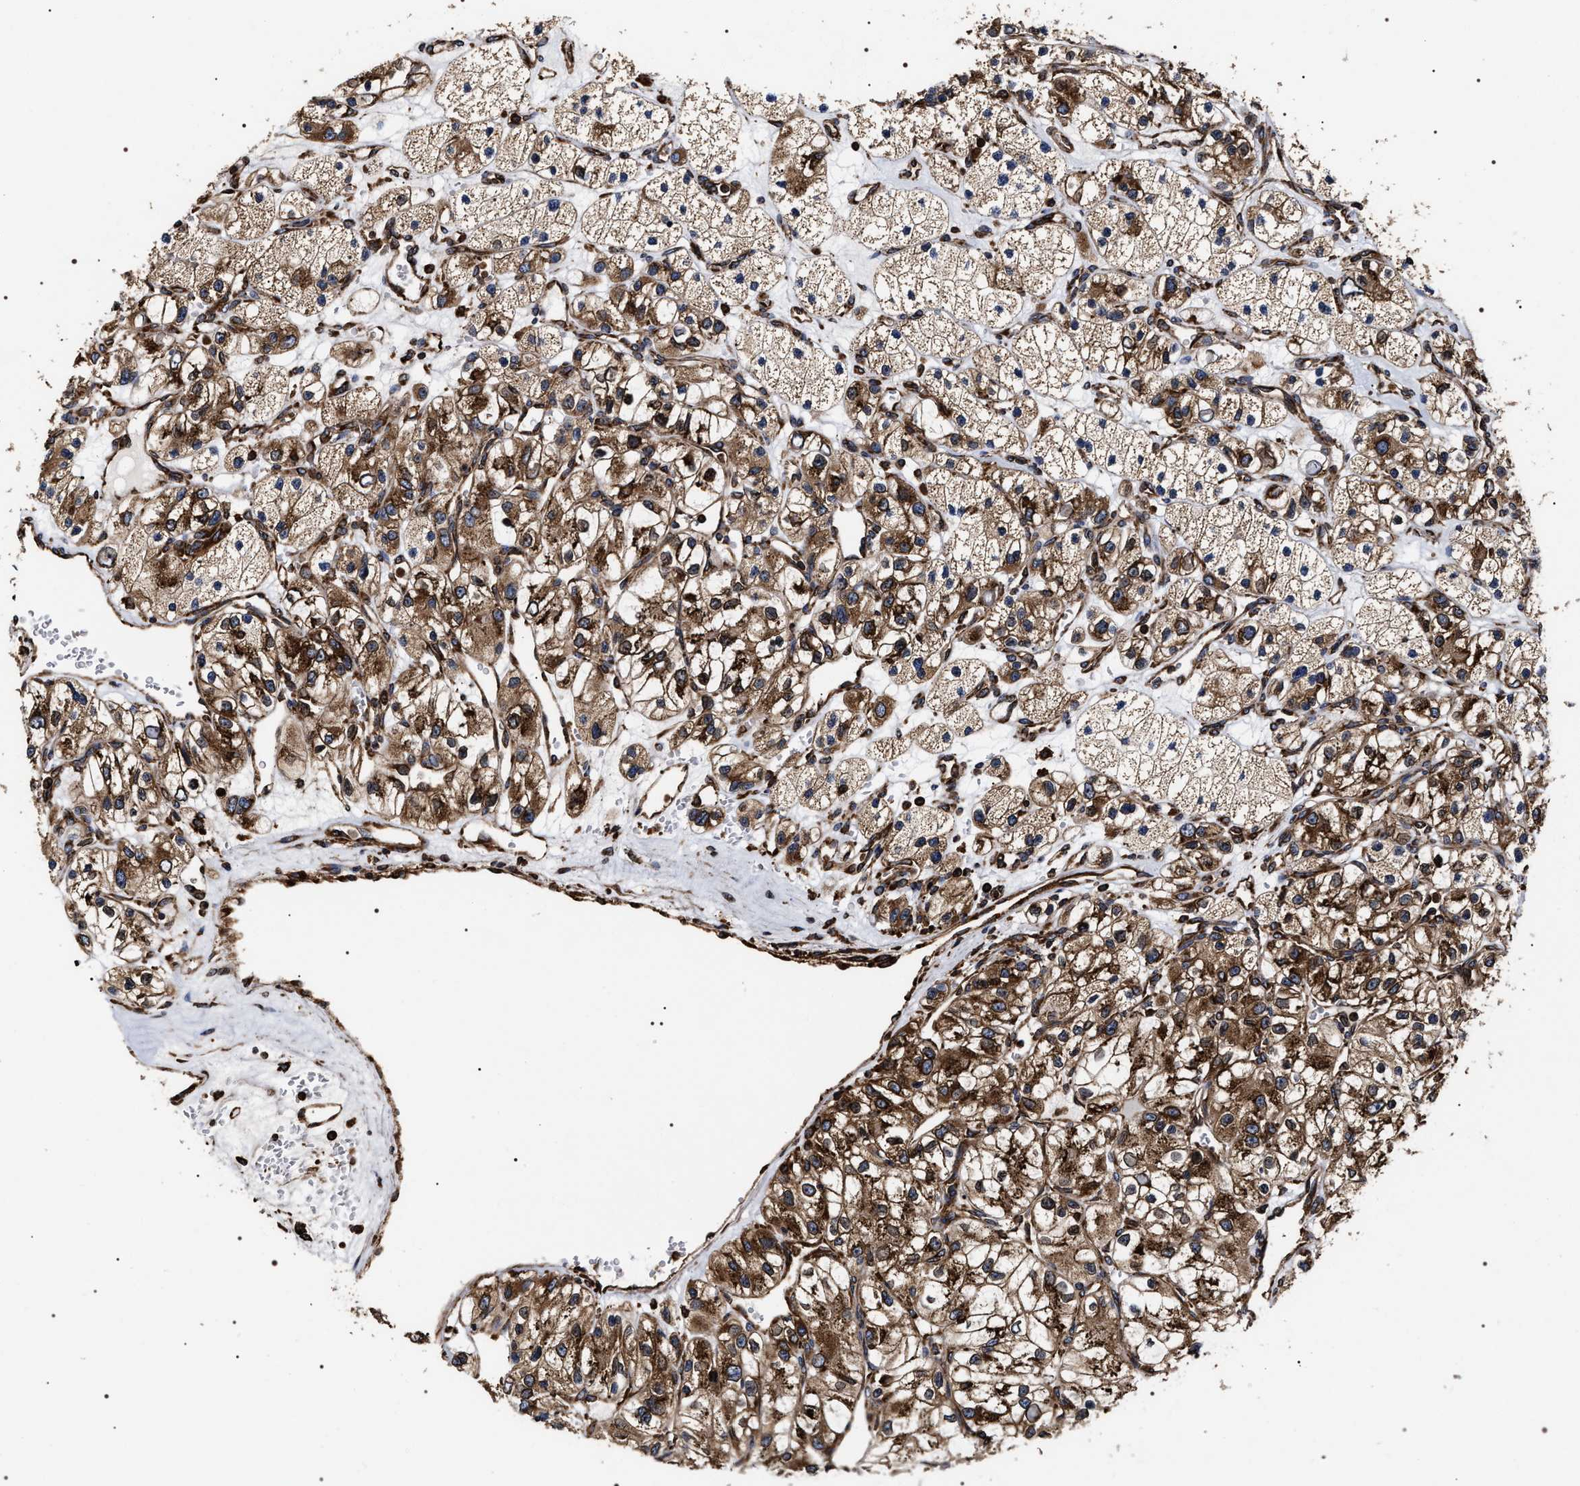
{"staining": {"intensity": "strong", "quantity": "25%-75%", "location": "cytoplasmic/membranous"}, "tissue": "renal cancer", "cell_type": "Tumor cells", "image_type": "cancer", "snomed": [{"axis": "morphology", "description": "Adenocarcinoma, NOS"}, {"axis": "topography", "description": "Kidney"}], "caption": "About 25%-75% of tumor cells in human renal cancer display strong cytoplasmic/membranous protein positivity as visualized by brown immunohistochemical staining.", "gene": "SERBP1", "patient": {"sex": "female", "age": 57}}